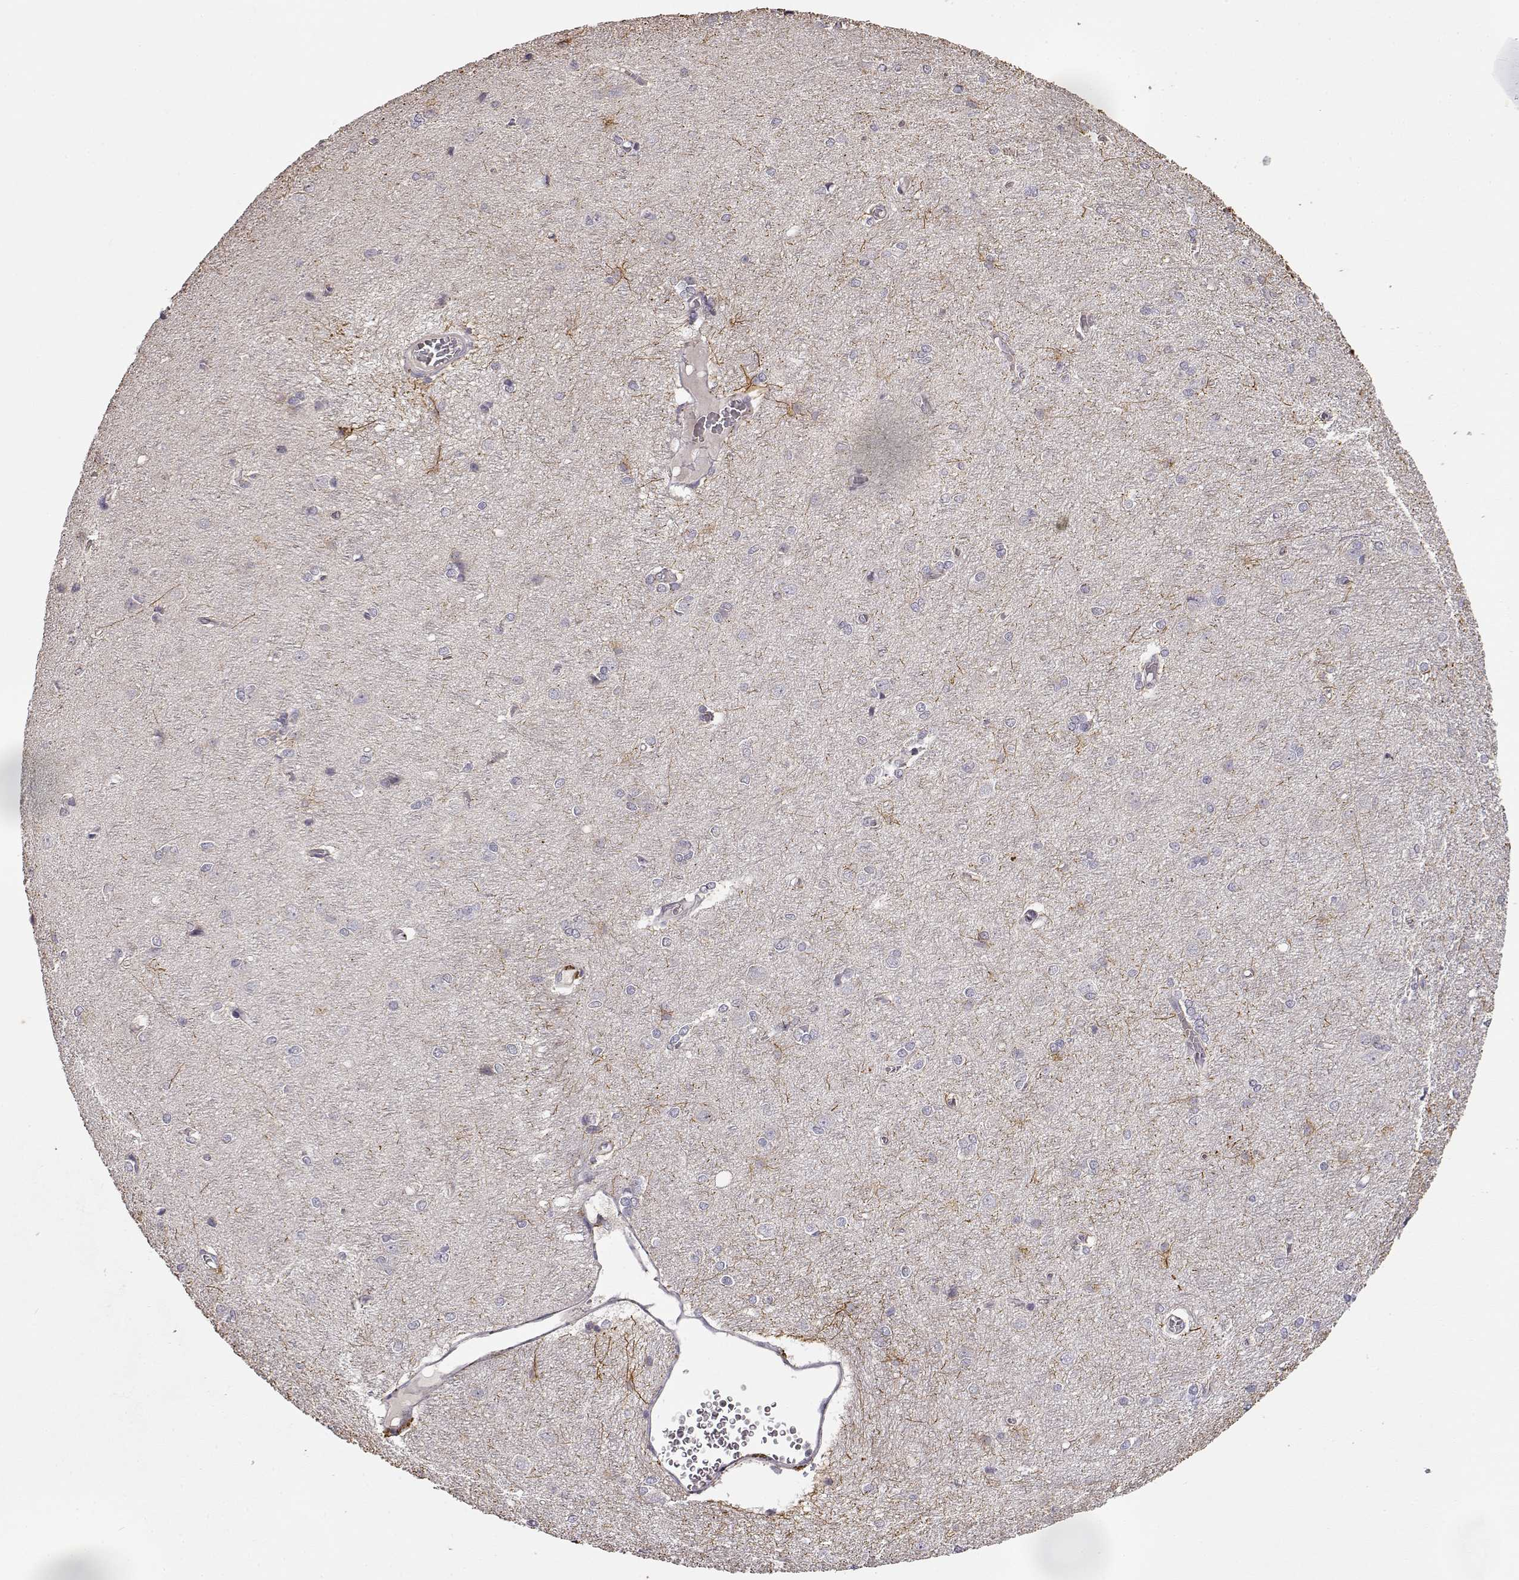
{"staining": {"intensity": "negative", "quantity": "none", "location": "none"}, "tissue": "cerebral cortex", "cell_type": "Endothelial cells", "image_type": "normal", "snomed": [{"axis": "morphology", "description": "Normal tissue, NOS"}, {"axis": "topography", "description": "Cerebral cortex"}], "caption": "Immunohistochemistry of benign cerebral cortex demonstrates no staining in endothelial cells.", "gene": "ERBB3", "patient": {"sex": "male", "age": 37}}